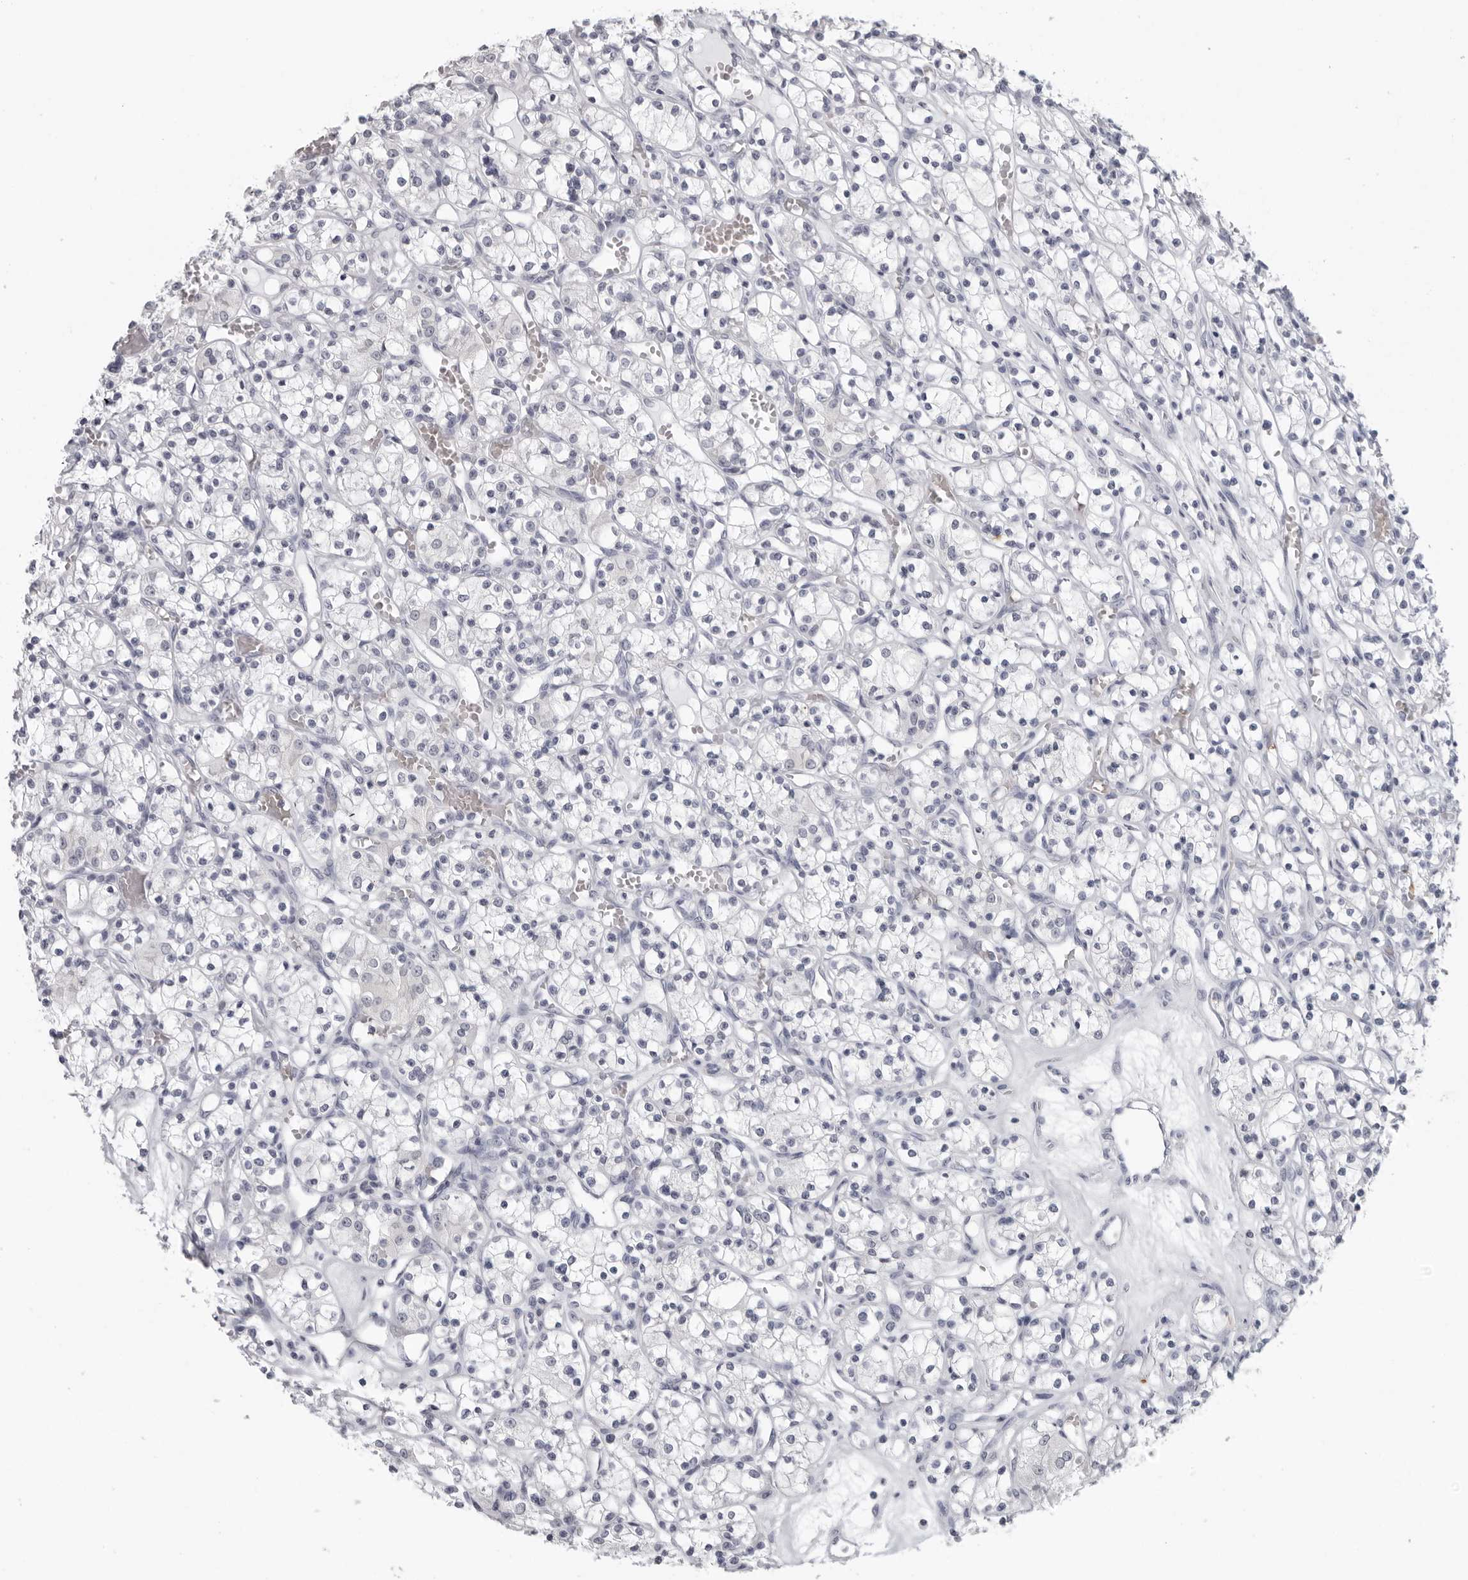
{"staining": {"intensity": "negative", "quantity": "none", "location": "none"}, "tissue": "renal cancer", "cell_type": "Tumor cells", "image_type": "cancer", "snomed": [{"axis": "morphology", "description": "Adenocarcinoma, NOS"}, {"axis": "topography", "description": "Kidney"}], "caption": "Tumor cells are negative for brown protein staining in renal cancer (adenocarcinoma).", "gene": "EPB41", "patient": {"sex": "female", "age": 59}}